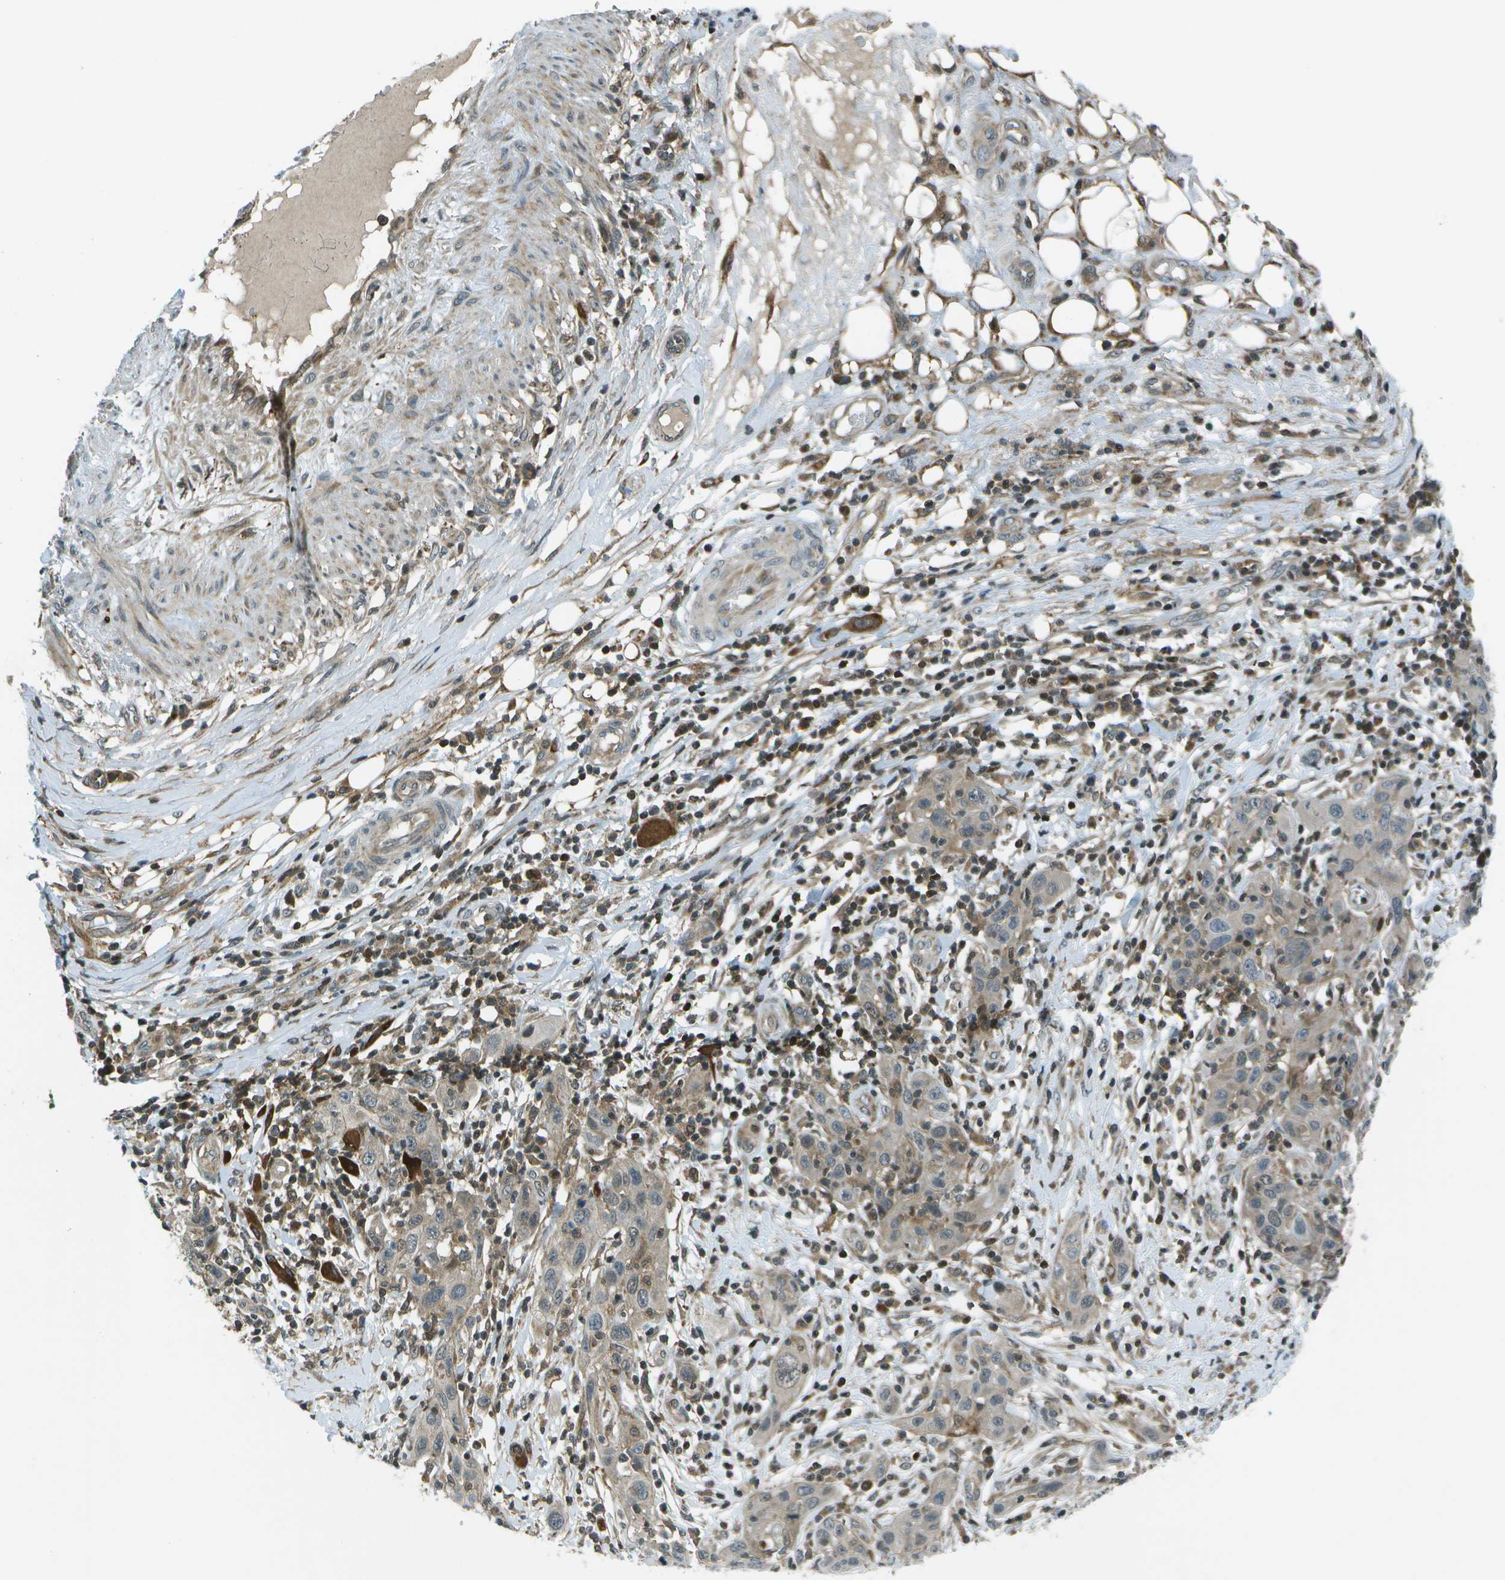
{"staining": {"intensity": "weak", "quantity": "<25%", "location": "cytoplasmic/membranous"}, "tissue": "skin cancer", "cell_type": "Tumor cells", "image_type": "cancer", "snomed": [{"axis": "morphology", "description": "Squamous cell carcinoma, NOS"}, {"axis": "topography", "description": "Skin"}], "caption": "This is an immunohistochemistry (IHC) photomicrograph of human skin squamous cell carcinoma. There is no expression in tumor cells.", "gene": "TMEM19", "patient": {"sex": "female", "age": 88}}